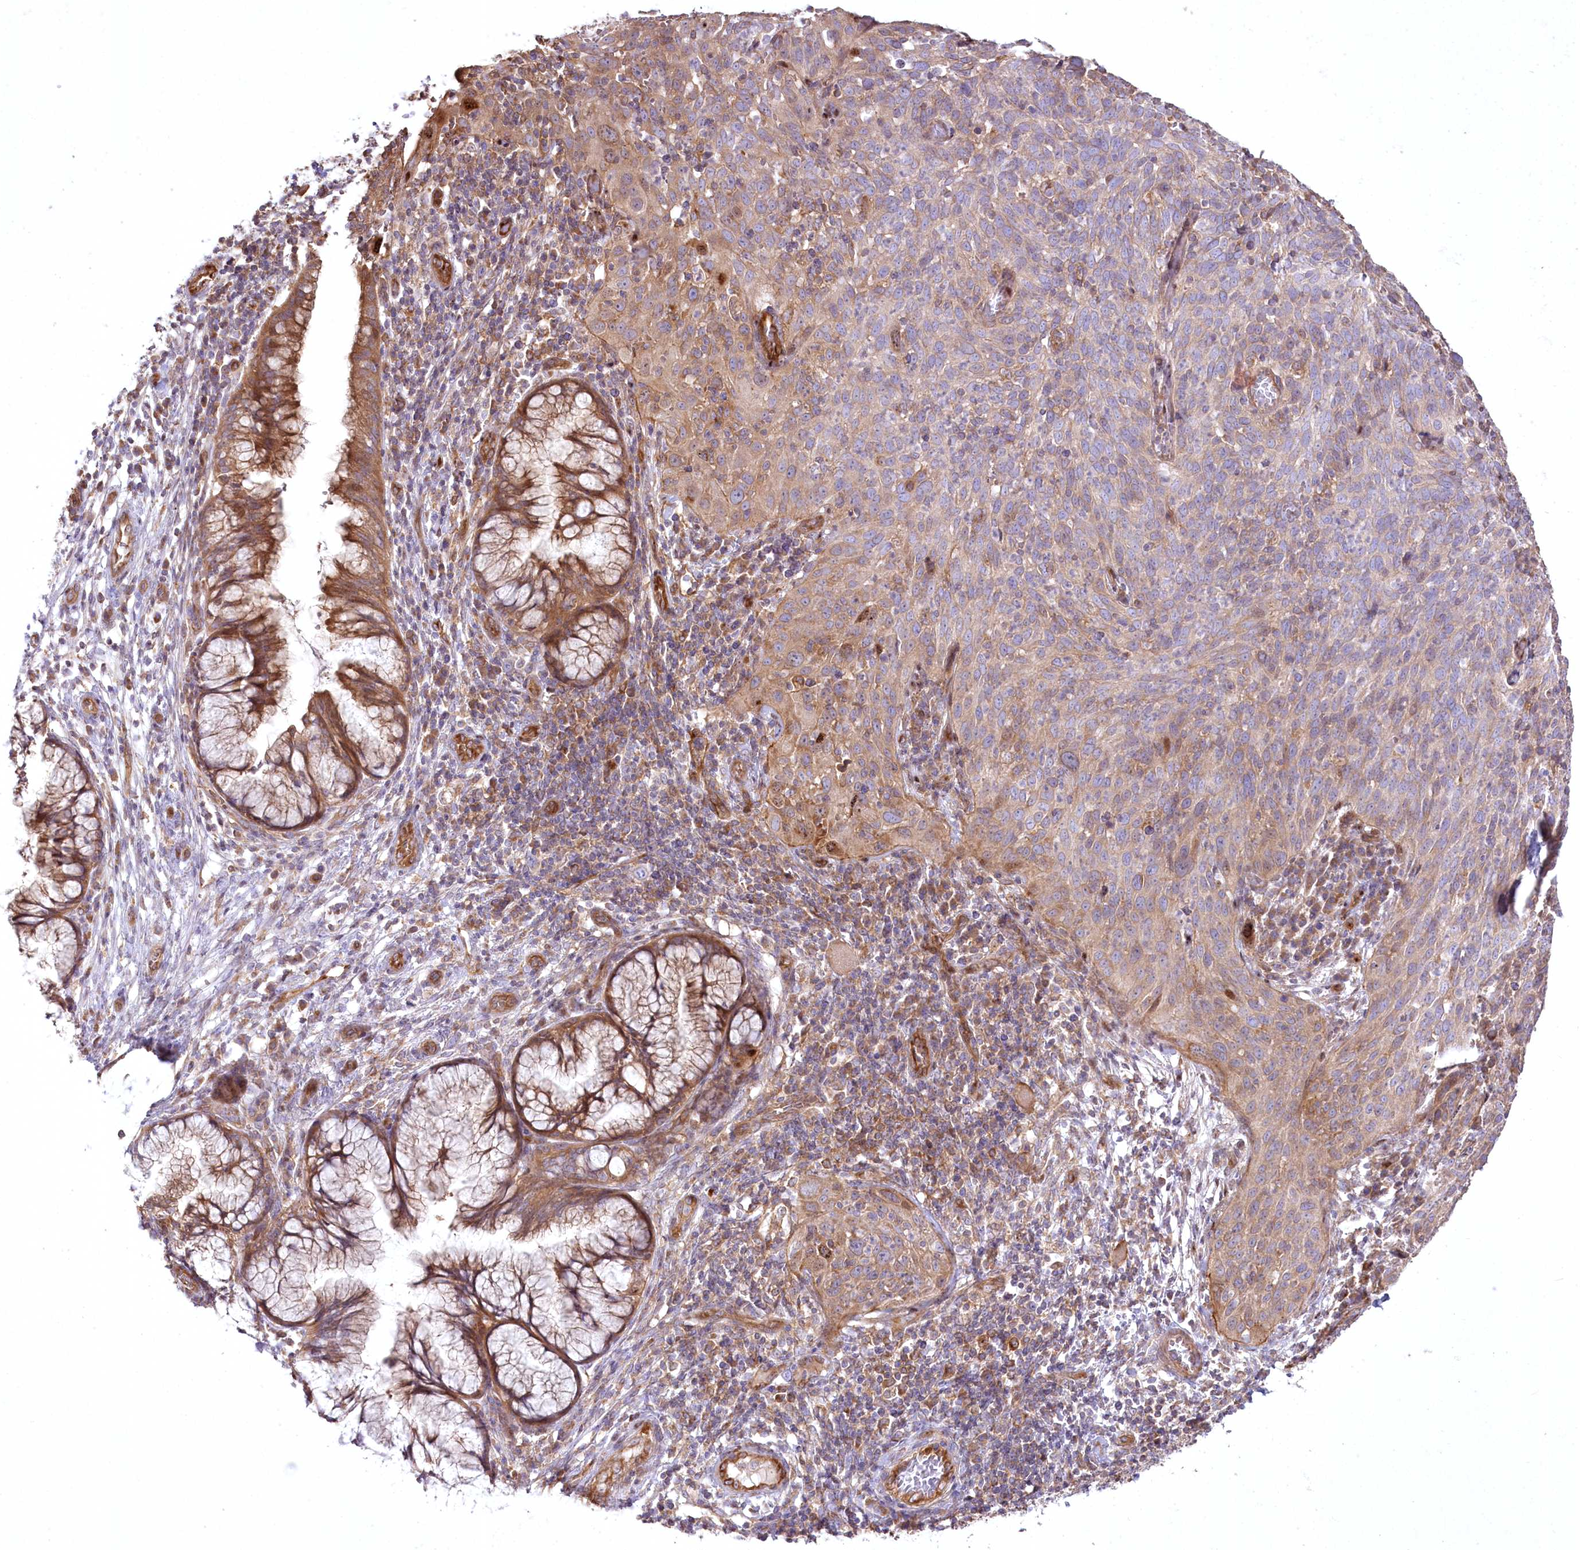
{"staining": {"intensity": "moderate", "quantity": ">75%", "location": "cytoplasmic/membranous"}, "tissue": "cervical cancer", "cell_type": "Tumor cells", "image_type": "cancer", "snomed": [{"axis": "morphology", "description": "Squamous cell carcinoma, NOS"}, {"axis": "topography", "description": "Cervix"}], "caption": "Immunohistochemistry (IHC) micrograph of neoplastic tissue: human cervical cancer stained using immunohistochemistry exhibits medium levels of moderate protein expression localized specifically in the cytoplasmic/membranous of tumor cells, appearing as a cytoplasmic/membranous brown color.", "gene": "SH3TC1", "patient": {"sex": "female", "age": 31}}